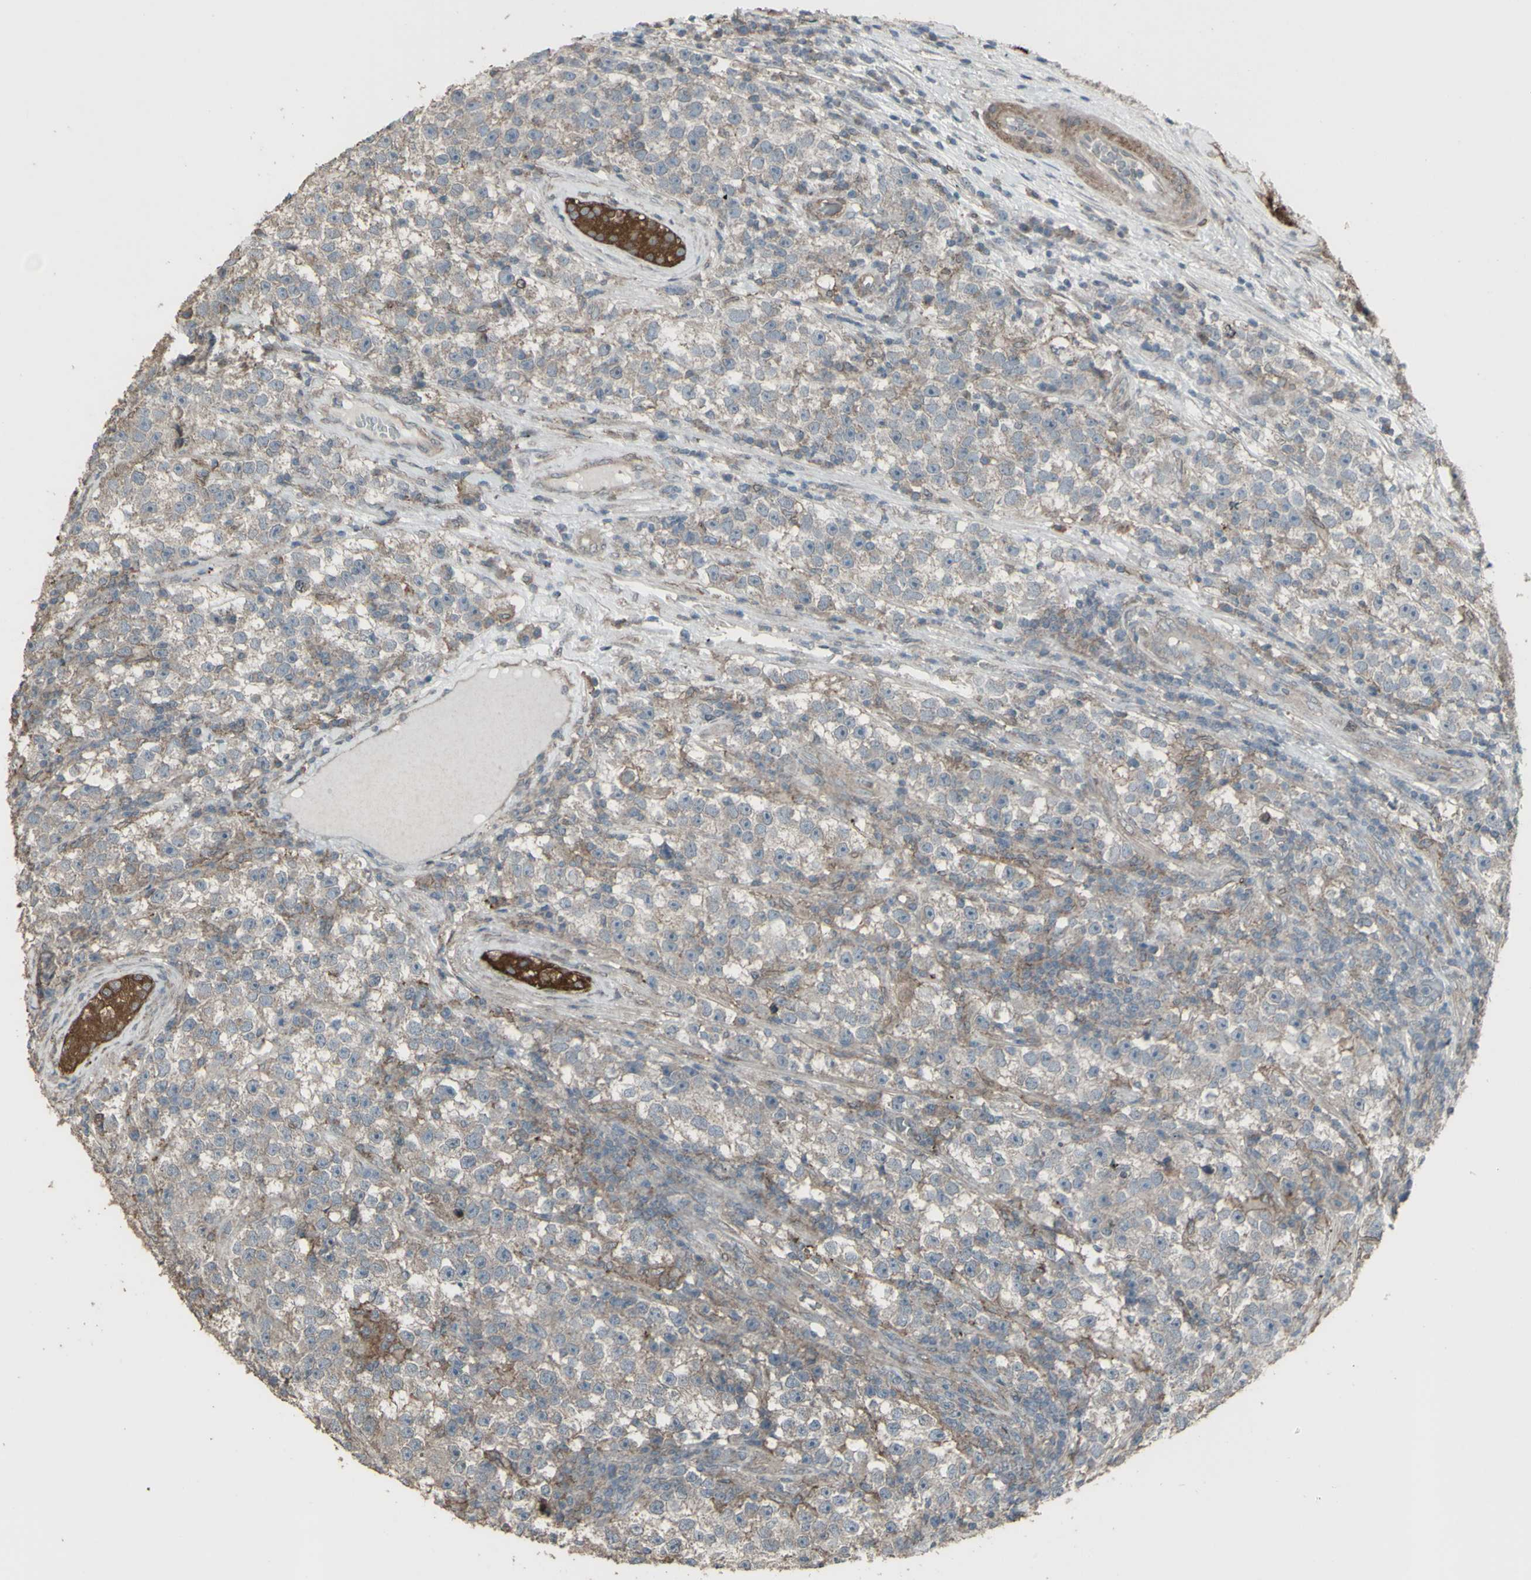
{"staining": {"intensity": "weak", "quantity": "25%-75%", "location": "cytoplasmic/membranous"}, "tissue": "testis cancer", "cell_type": "Tumor cells", "image_type": "cancer", "snomed": [{"axis": "morphology", "description": "Seminoma, NOS"}, {"axis": "topography", "description": "Testis"}], "caption": "Protein expression analysis of seminoma (testis) demonstrates weak cytoplasmic/membranous expression in about 25%-75% of tumor cells. (brown staining indicates protein expression, while blue staining denotes nuclei).", "gene": "SMO", "patient": {"sex": "male", "age": 22}}